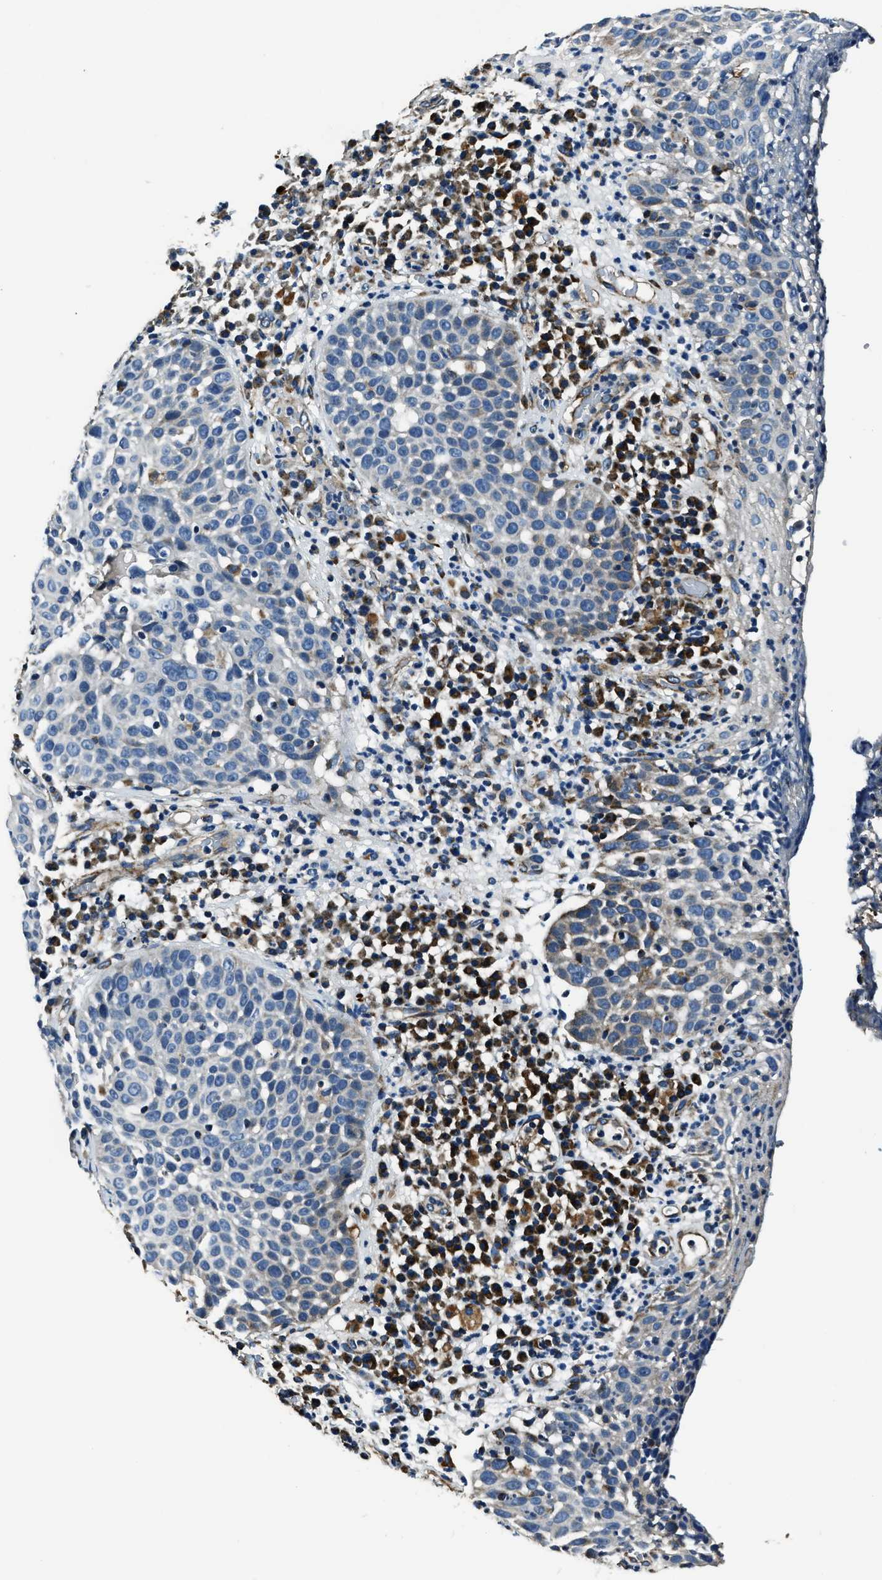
{"staining": {"intensity": "weak", "quantity": "<25%", "location": "cytoplasmic/membranous"}, "tissue": "skin cancer", "cell_type": "Tumor cells", "image_type": "cancer", "snomed": [{"axis": "morphology", "description": "Squamous cell carcinoma in situ, NOS"}, {"axis": "morphology", "description": "Squamous cell carcinoma, NOS"}, {"axis": "topography", "description": "Skin"}], "caption": "DAB immunohistochemical staining of squamous cell carcinoma in situ (skin) demonstrates no significant expression in tumor cells. (Stains: DAB immunohistochemistry (IHC) with hematoxylin counter stain, Microscopy: brightfield microscopy at high magnification).", "gene": "OGDH", "patient": {"sex": "male", "age": 93}}